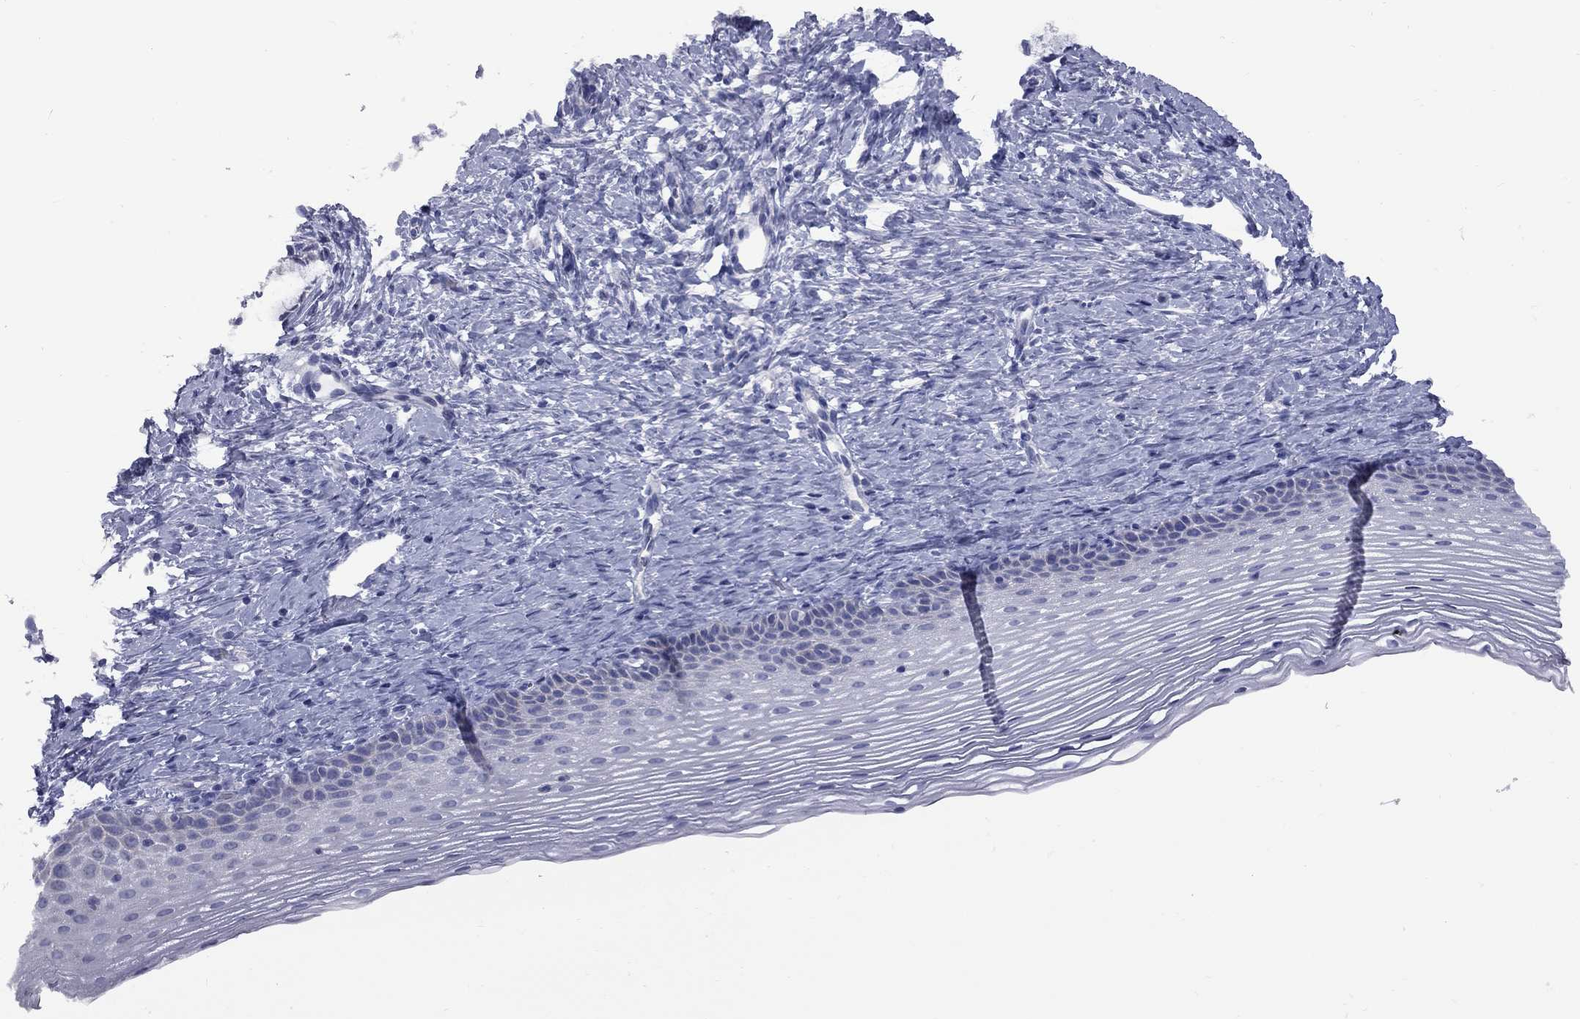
{"staining": {"intensity": "negative", "quantity": "none", "location": "none"}, "tissue": "cervix", "cell_type": "Glandular cells", "image_type": "normal", "snomed": [{"axis": "morphology", "description": "Normal tissue, NOS"}, {"axis": "topography", "description": "Cervix"}], "caption": "Histopathology image shows no significant protein expression in glandular cells of unremarkable cervix. (DAB (3,3'-diaminobenzidine) immunohistochemistry (IHC) with hematoxylin counter stain).", "gene": "ABCB4", "patient": {"sex": "female", "age": 39}}